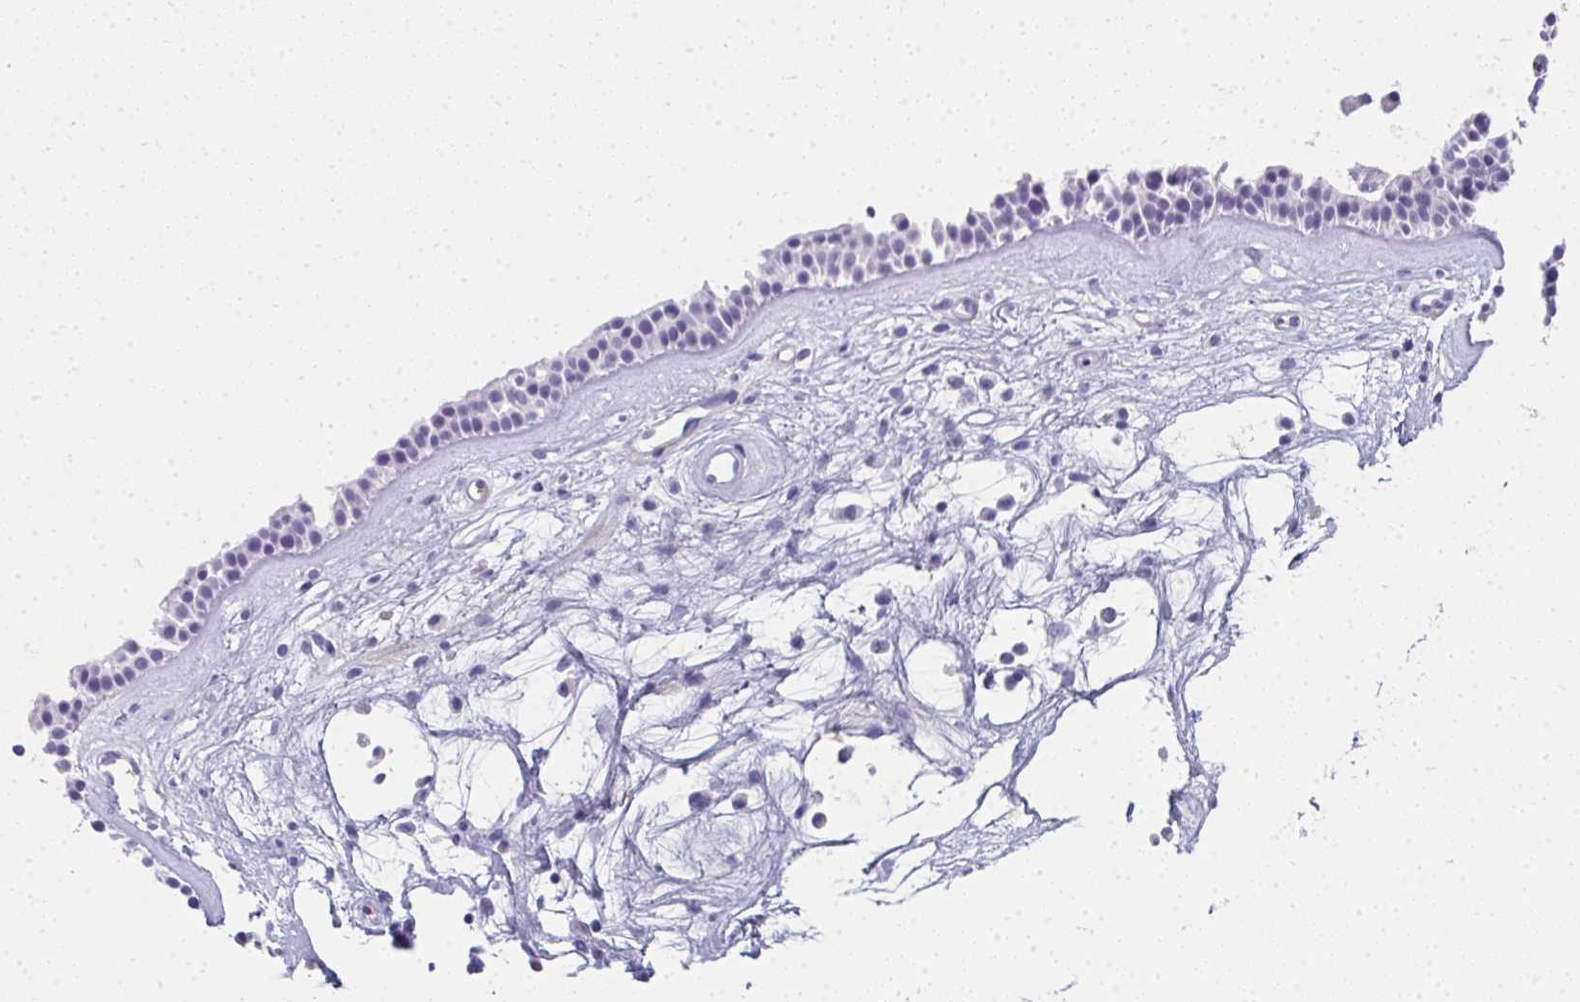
{"staining": {"intensity": "negative", "quantity": "none", "location": "none"}, "tissue": "nasopharynx", "cell_type": "Respiratory epithelial cells", "image_type": "normal", "snomed": [{"axis": "morphology", "description": "Normal tissue, NOS"}, {"axis": "topography", "description": "Nasopharynx"}], "caption": "The photomicrograph displays no significant positivity in respiratory epithelial cells of nasopharynx. (Brightfield microscopy of DAB IHC at high magnification).", "gene": "ZSWIM3", "patient": {"sex": "male", "age": 56}}